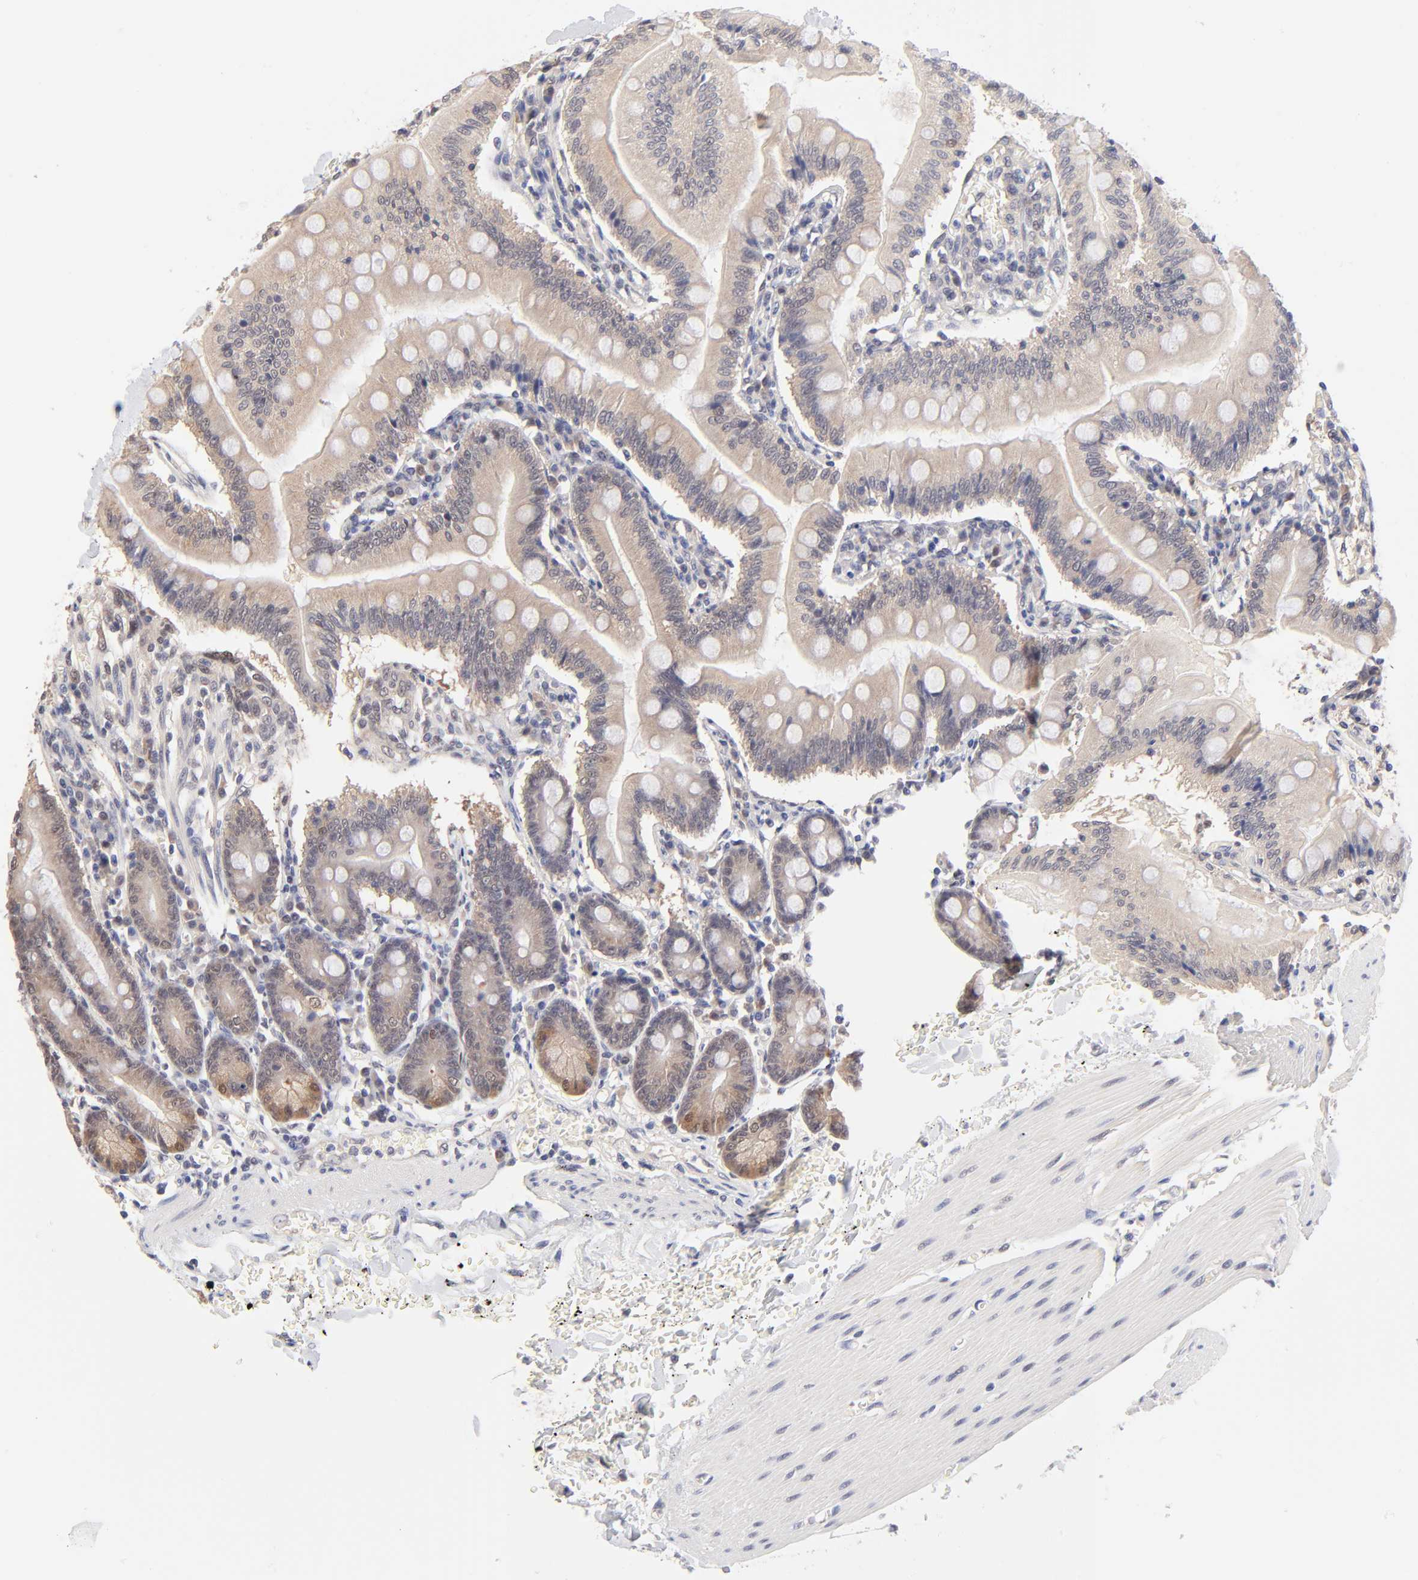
{"staining": {"intensity": "moderate", "quantity": "<25%", "location": "cytoplasmic/membranous,nuclear"}, "tissue": "small intestine", "cell_type": "Glandular cells", "image_type": "normal", "snomed": [{"axis": "morphology", "description": "Normal tissue, NOS"}, {"axis": "topography", "description": "Small intestine"}], "caption": "The micrograph reveals a brown stain indicating the presence of a protein in the cytoplasmic/membranous,nuclear of glandular cells in small intestine. The protein of interest is shown in brown color, while the nuclei are stained blue.", "gene": "TXNL1", "patient": {"sex": "male", "age": 71}}